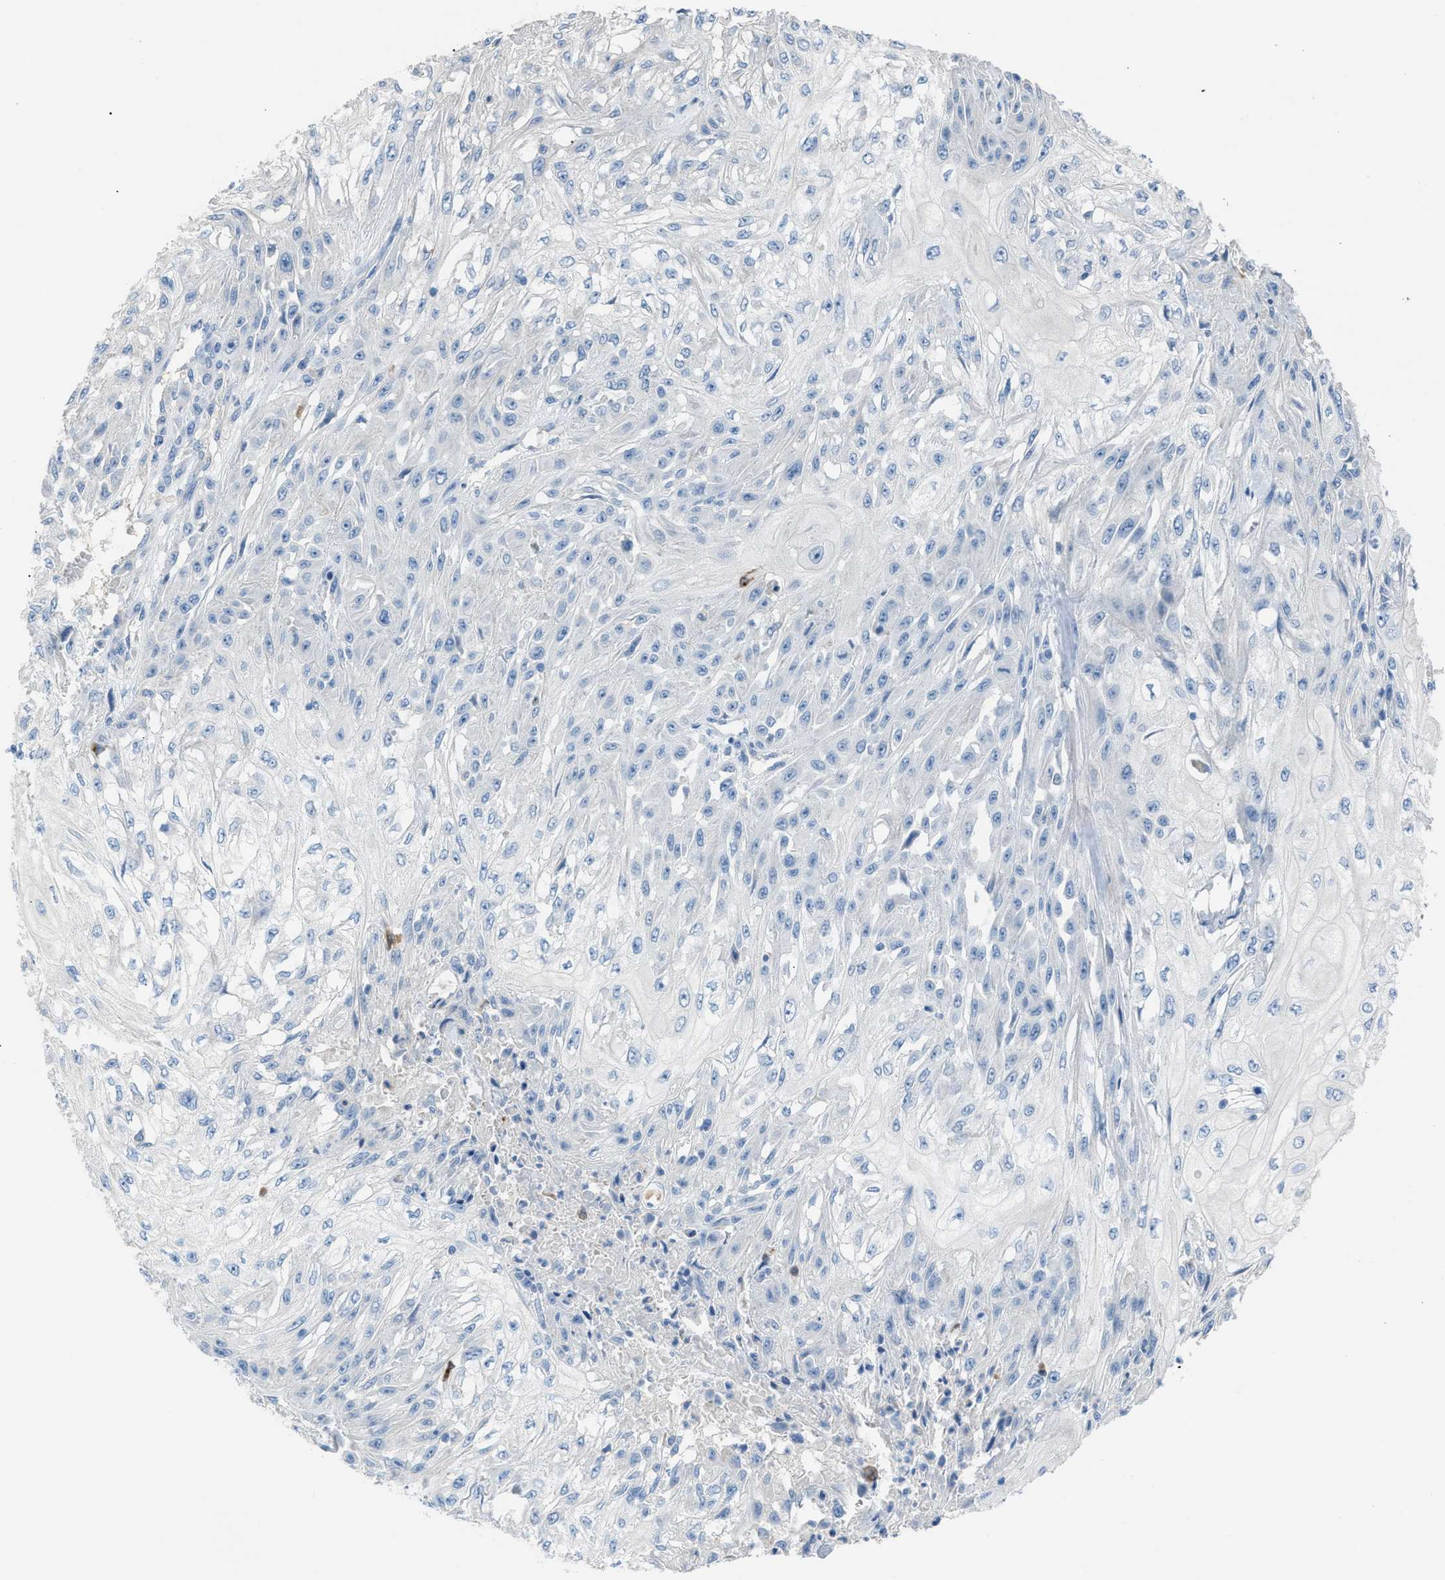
{"staining": {"intensity": "negative", "quantity": "none", "location": "none"}, "tissue": "skin cancer", "cell_type": "Tumor cells", "image_type": "cancer", "snomed": [{"axis": "morphology", "description": "Squamous cell carcinoma, NOS"}, {"axis": "morphology", "description": "Squamous cell carcinoma, metastatic, NOS"}, {"axis": "topography", "description": "Skin"}, {"axis": "topography", "description": "Lymph node"}], "caption": "High magnification brightfield microscopy of skin cancer stained with DAB (3,3'-diaminobenzidine) (brown) and counterstained with hematoxylin (blue): tumor cells show no significant expression.", "gene": "CLEC10A", "patient": {"sex": "male", "age": 75}}